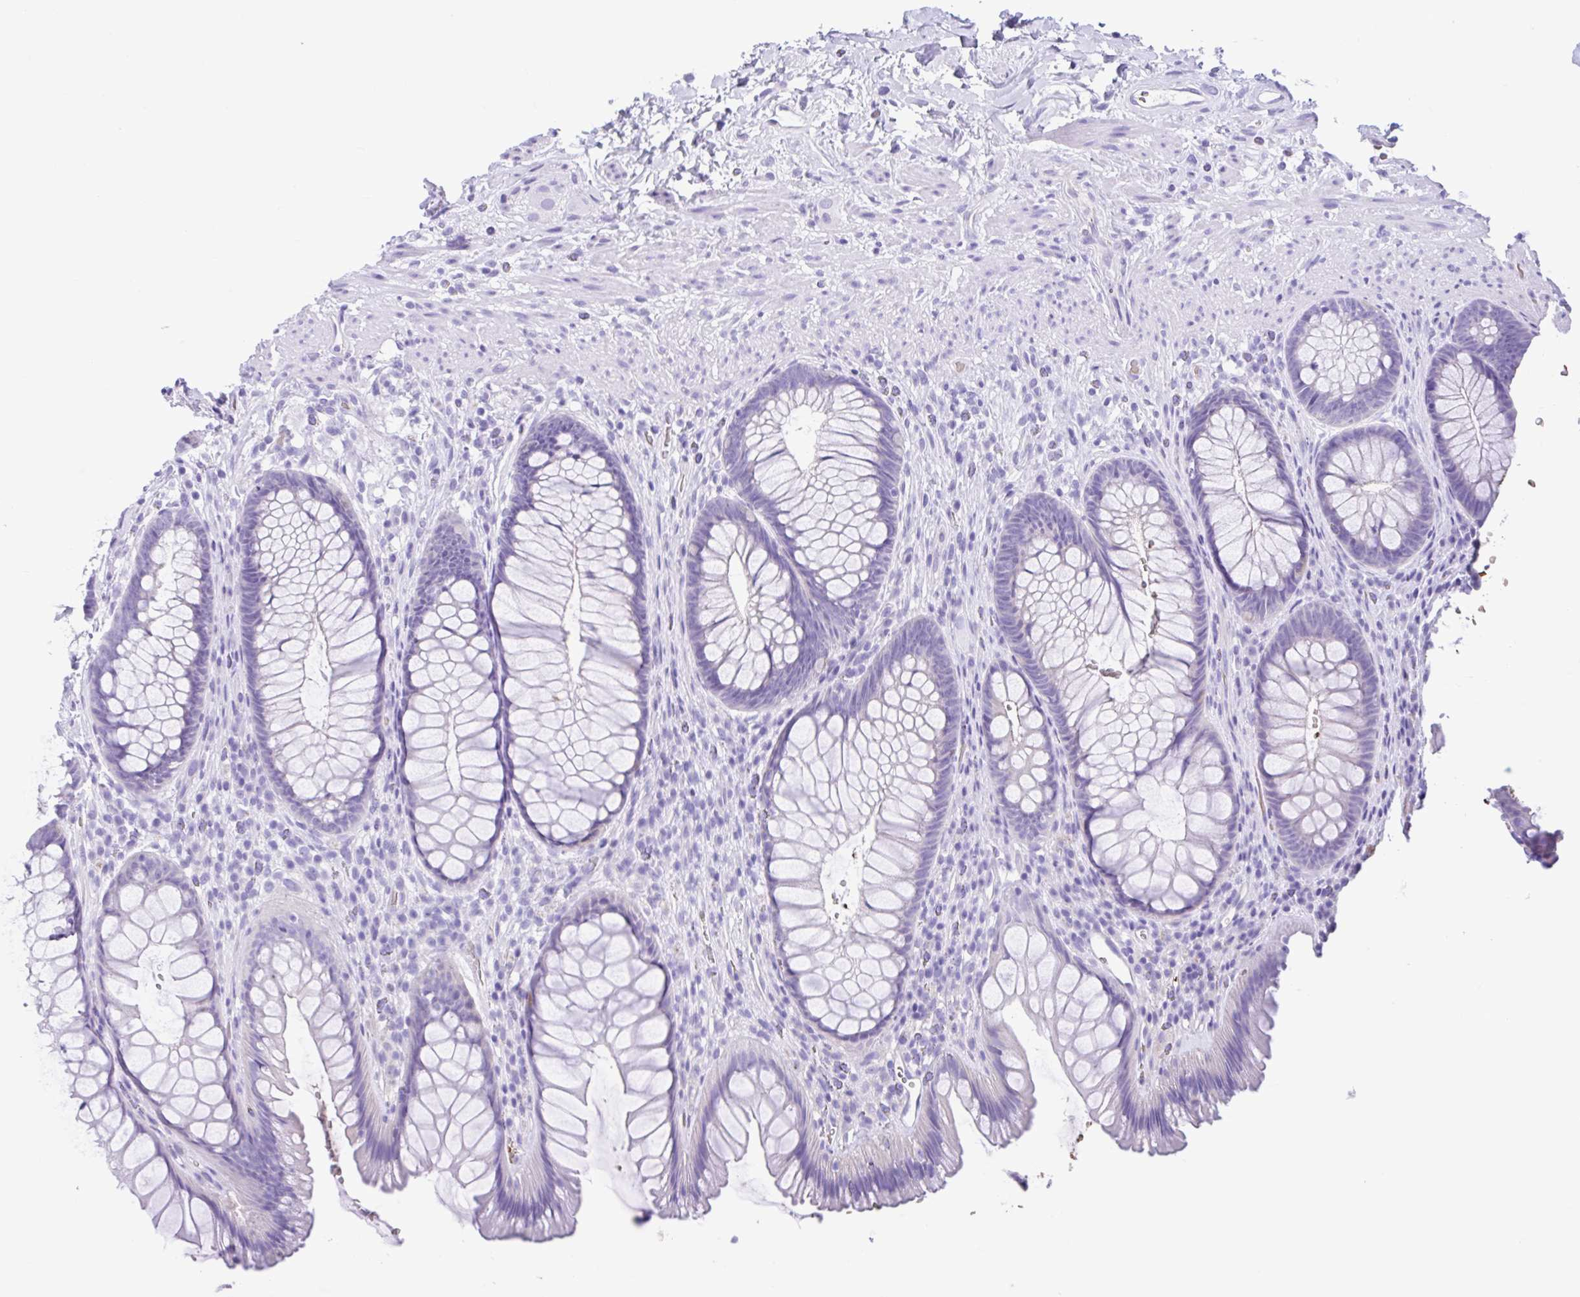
{"staining": {"intensity": "negative", "quantity": "none", "location": "none"}, "tissue": "rectum", "cell_type": "Glandular cells", "image_type": "normal", "snomed": [{"axis": "morphology", "description": "Normal tissue, NOS"}, {"axis": "topography", "description": "Rectum"}], "caption": "A high-resolution photomicrograph shows immunohistochemistry staining of normal rectum, which displays no significant staining in glandular cells.", "gene": "TMEM79", "patient": {"sex": "male", "age": 53}}